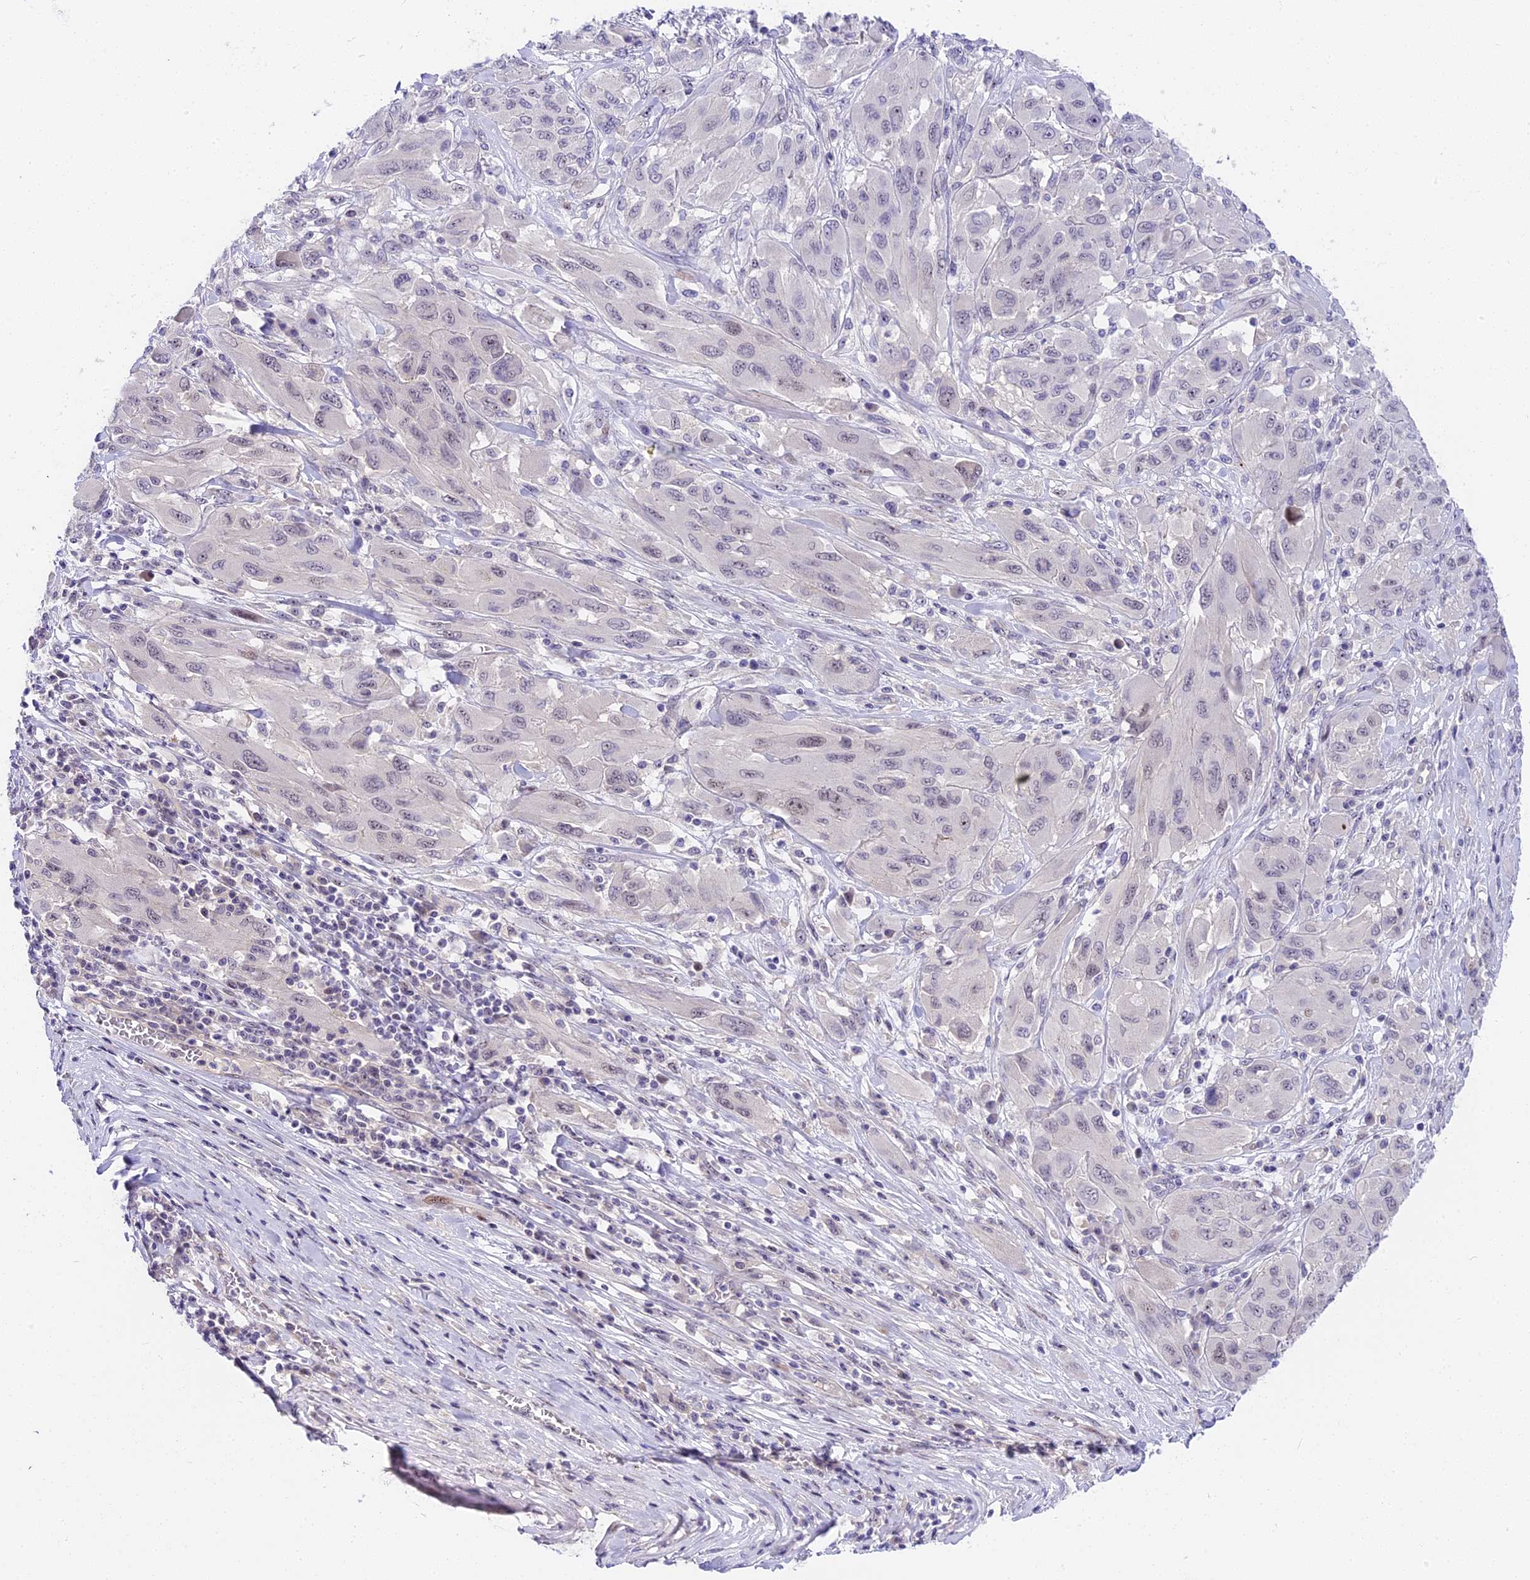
{"staining": {"intensity": "negative", "quantity": "none", "location": "none"}, "tissue": "melanoma", "cell_type": "Tumor cells", "image_type": "cancer", "snomed": [{"axis": "morphology", "description": "Malignant melanoma, NOS"}, {"axis": "topography", "description": "Skin"}], "caption": "Tumor cells are negative for protein expression in human malignant melanoma.", "gene": "MIDN", "patient": {"sex": "female", "age": 91}}